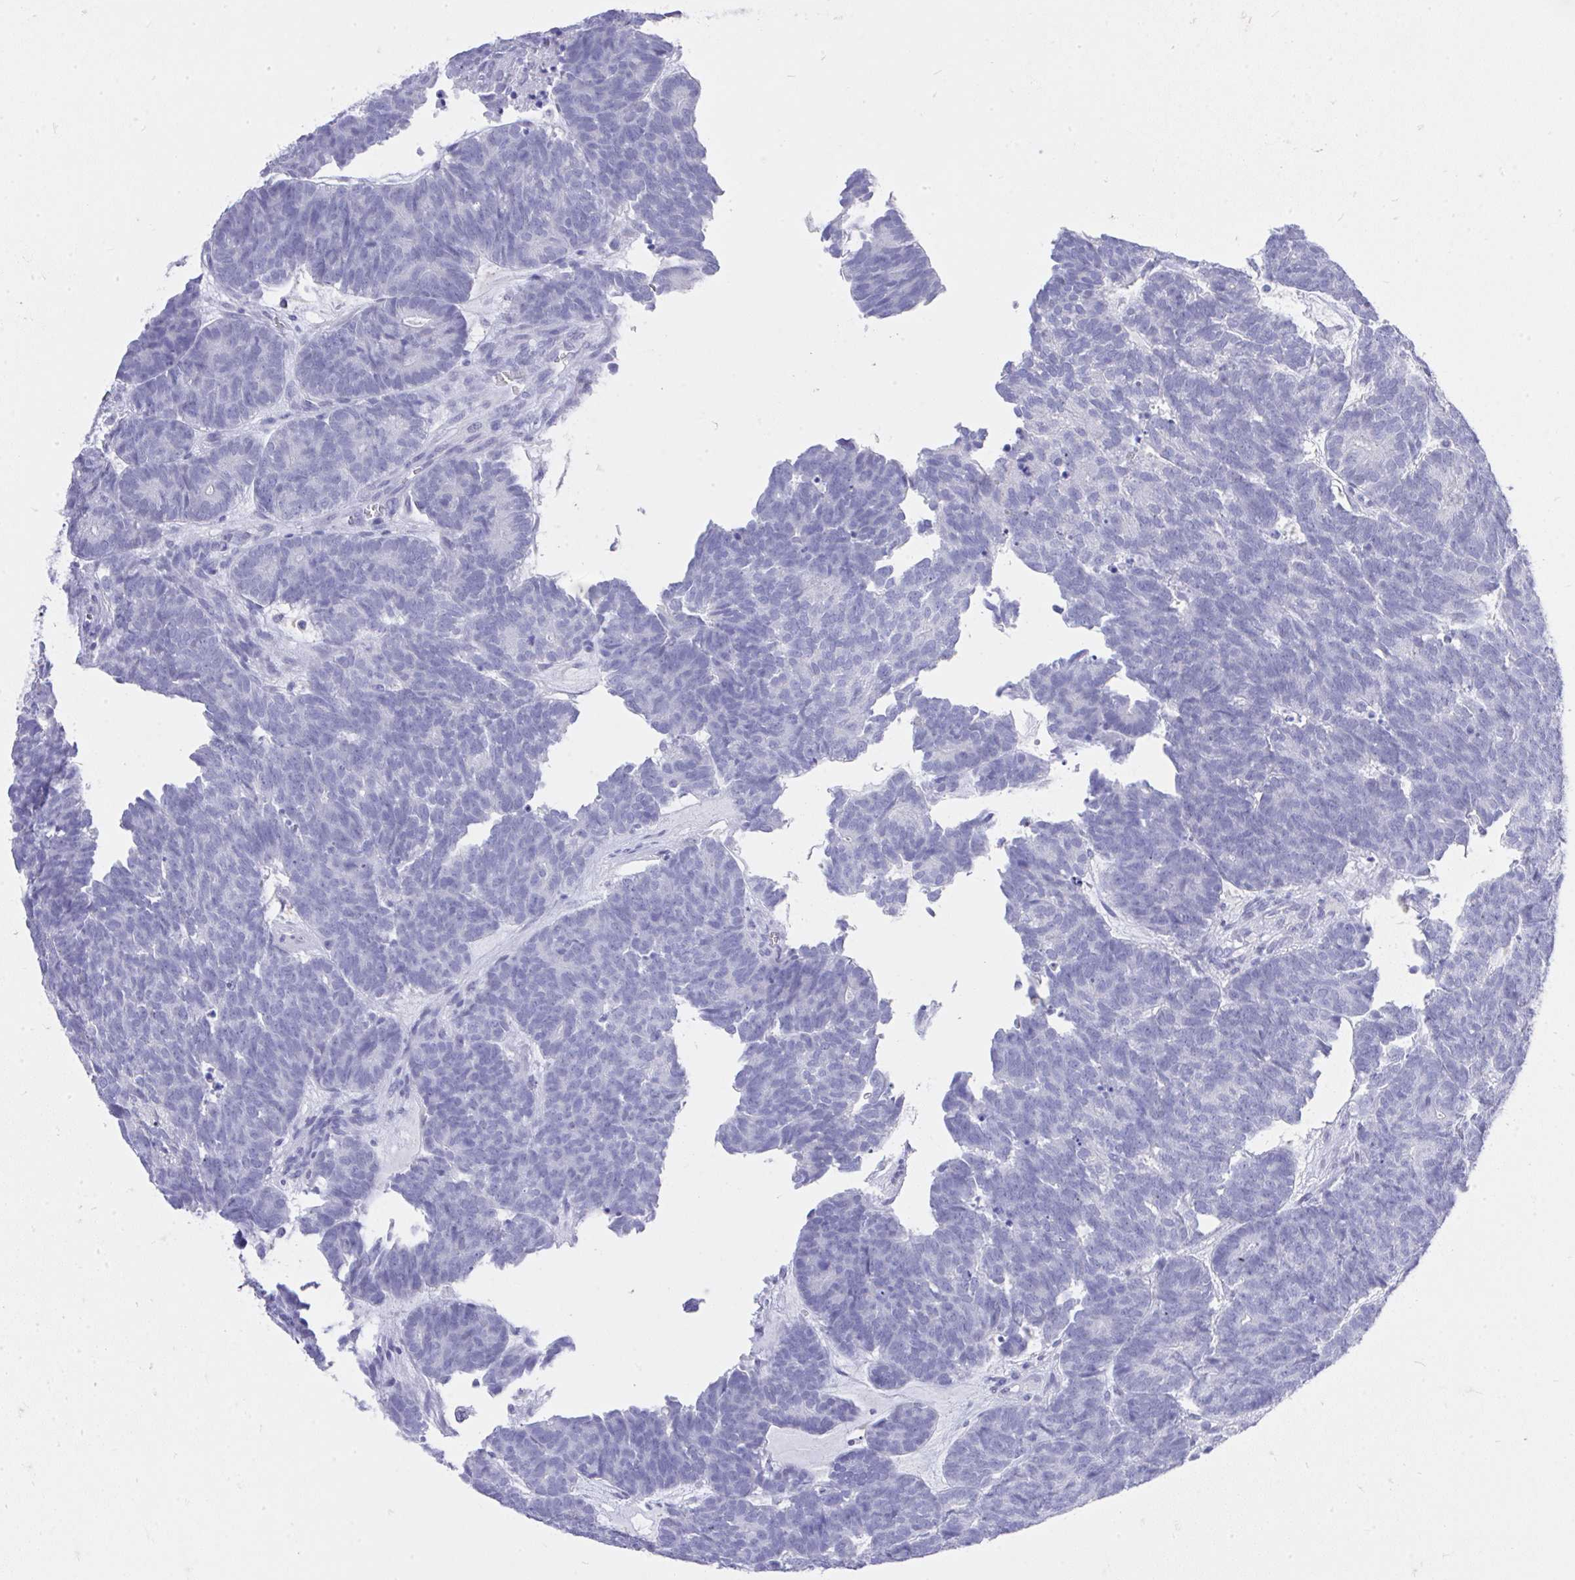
{"staining": {"intensity": "negative", "quantity": "none", "location": "none"}, "tissue": "head and neck cancer", "cell_type": "Tumor cells", "image_type": "cancer", "snomed": [{"axis": "morphology", "description": "Adenocarcinoma, NOS"}, {"axis": "topography", "description": "Head-Neck"}], "caption": "IHC of head and neck cancer (adenocarcinoma) shows no positivity in tumor cells.", "gene": "MS4A12", "patient": {"sex": "female", "age": 81}}